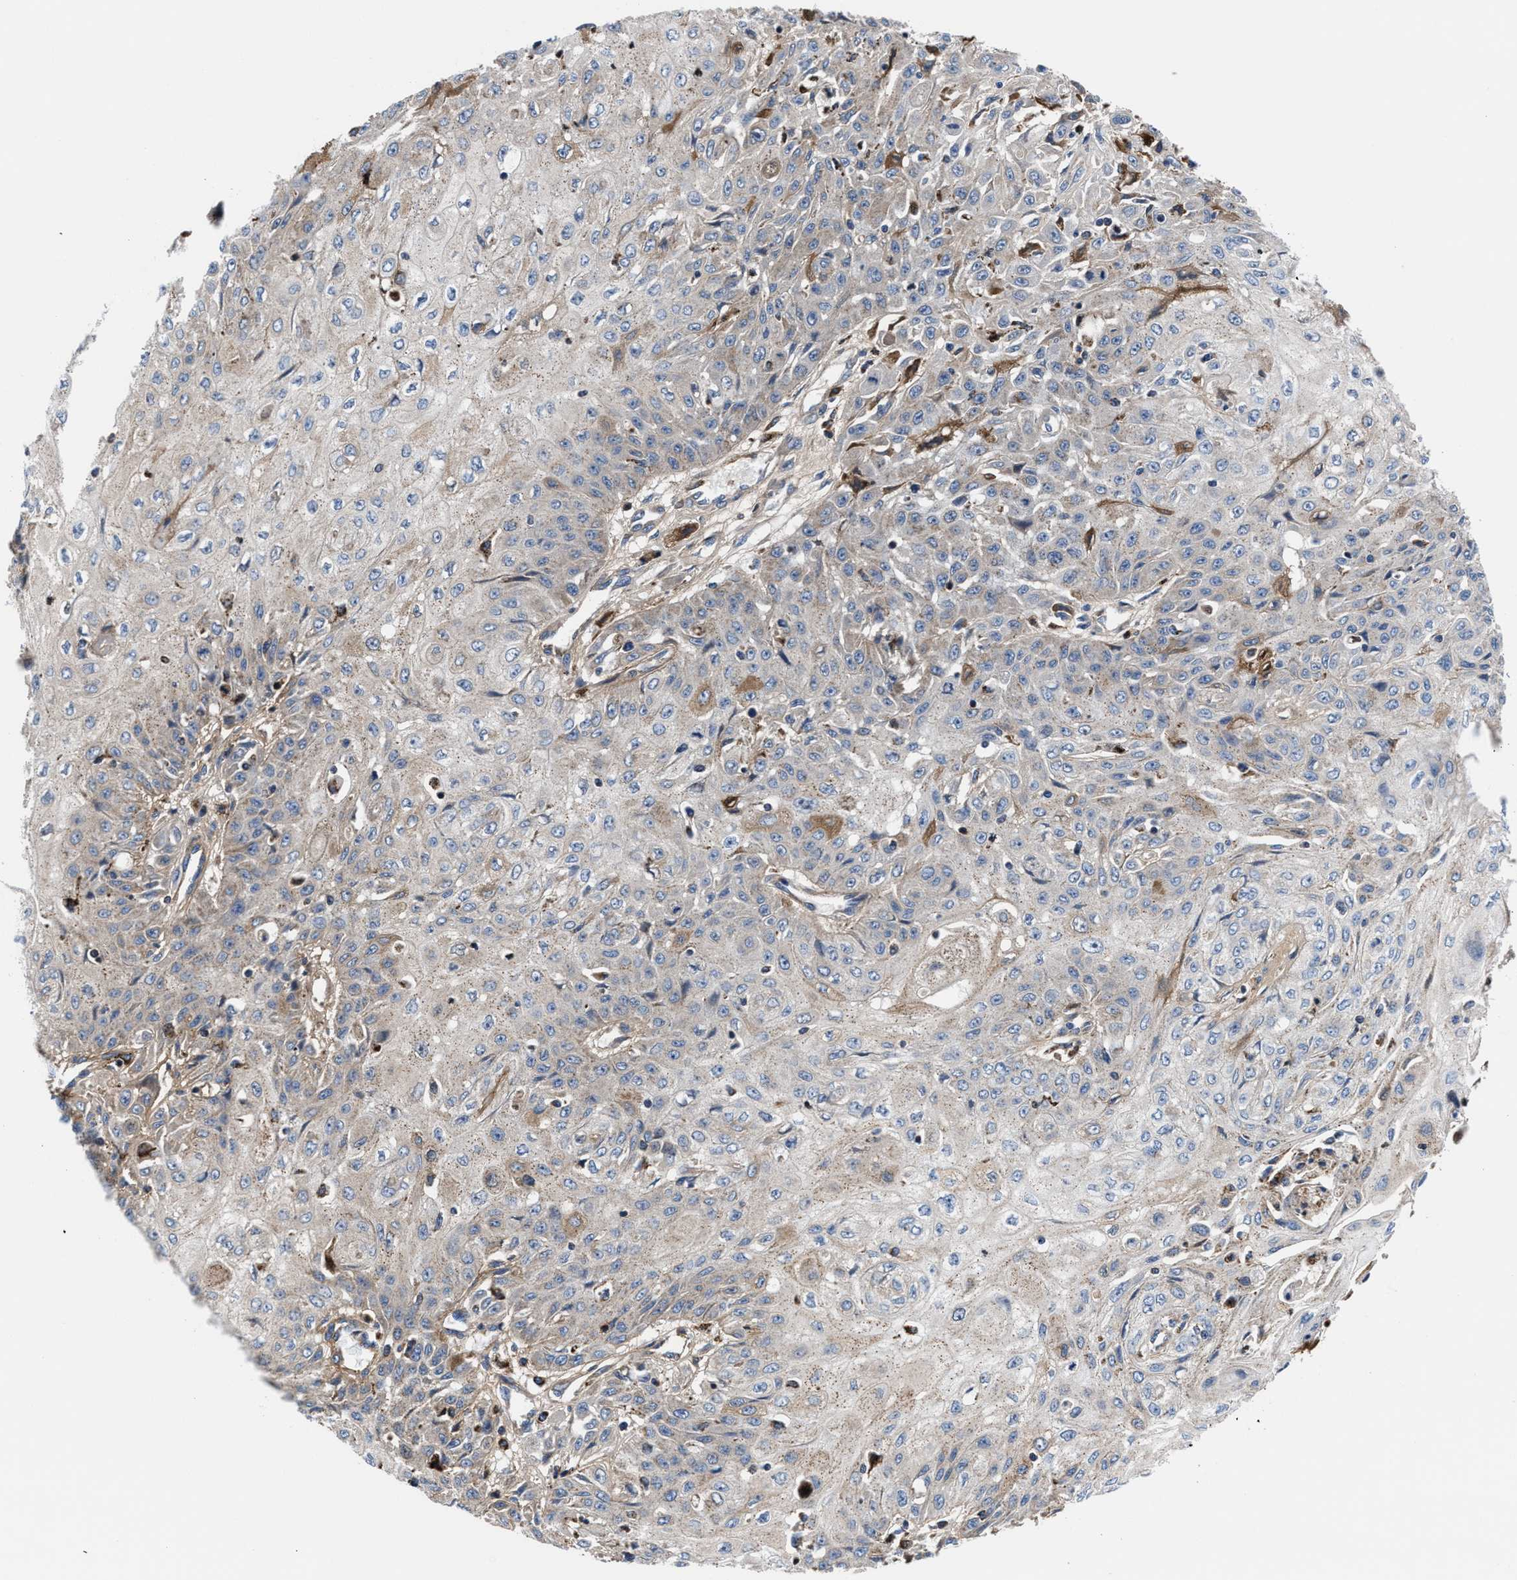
{"staining": {"intensity": "weak", "quantity": ">75%", "location": "cytoplasmic/membranous"}, "tissue": "skin cancer", "cell_type": "Tumor cells", "image_type": "cancer", "snomed": [{"axis": "morphology", "description": "Squamous cell carcinoma, NOS"}, {"axis": "morphology", "description": "Squamous cell carcinoma, metastatic, NOS"}, {"axis": "topography", "description": "Skin"}, {"axis": "topography", "description": "Lymph node"}], "caption": "An image showing weak cytoplasmic/membranous expression in about >75% of tumor cells in metastatic squamous cell carcinoma (skin), as visualized by brown immunohistochemical staining.", "gene": "PRR15L", "patient": {"sex": "male", "age": 75}}